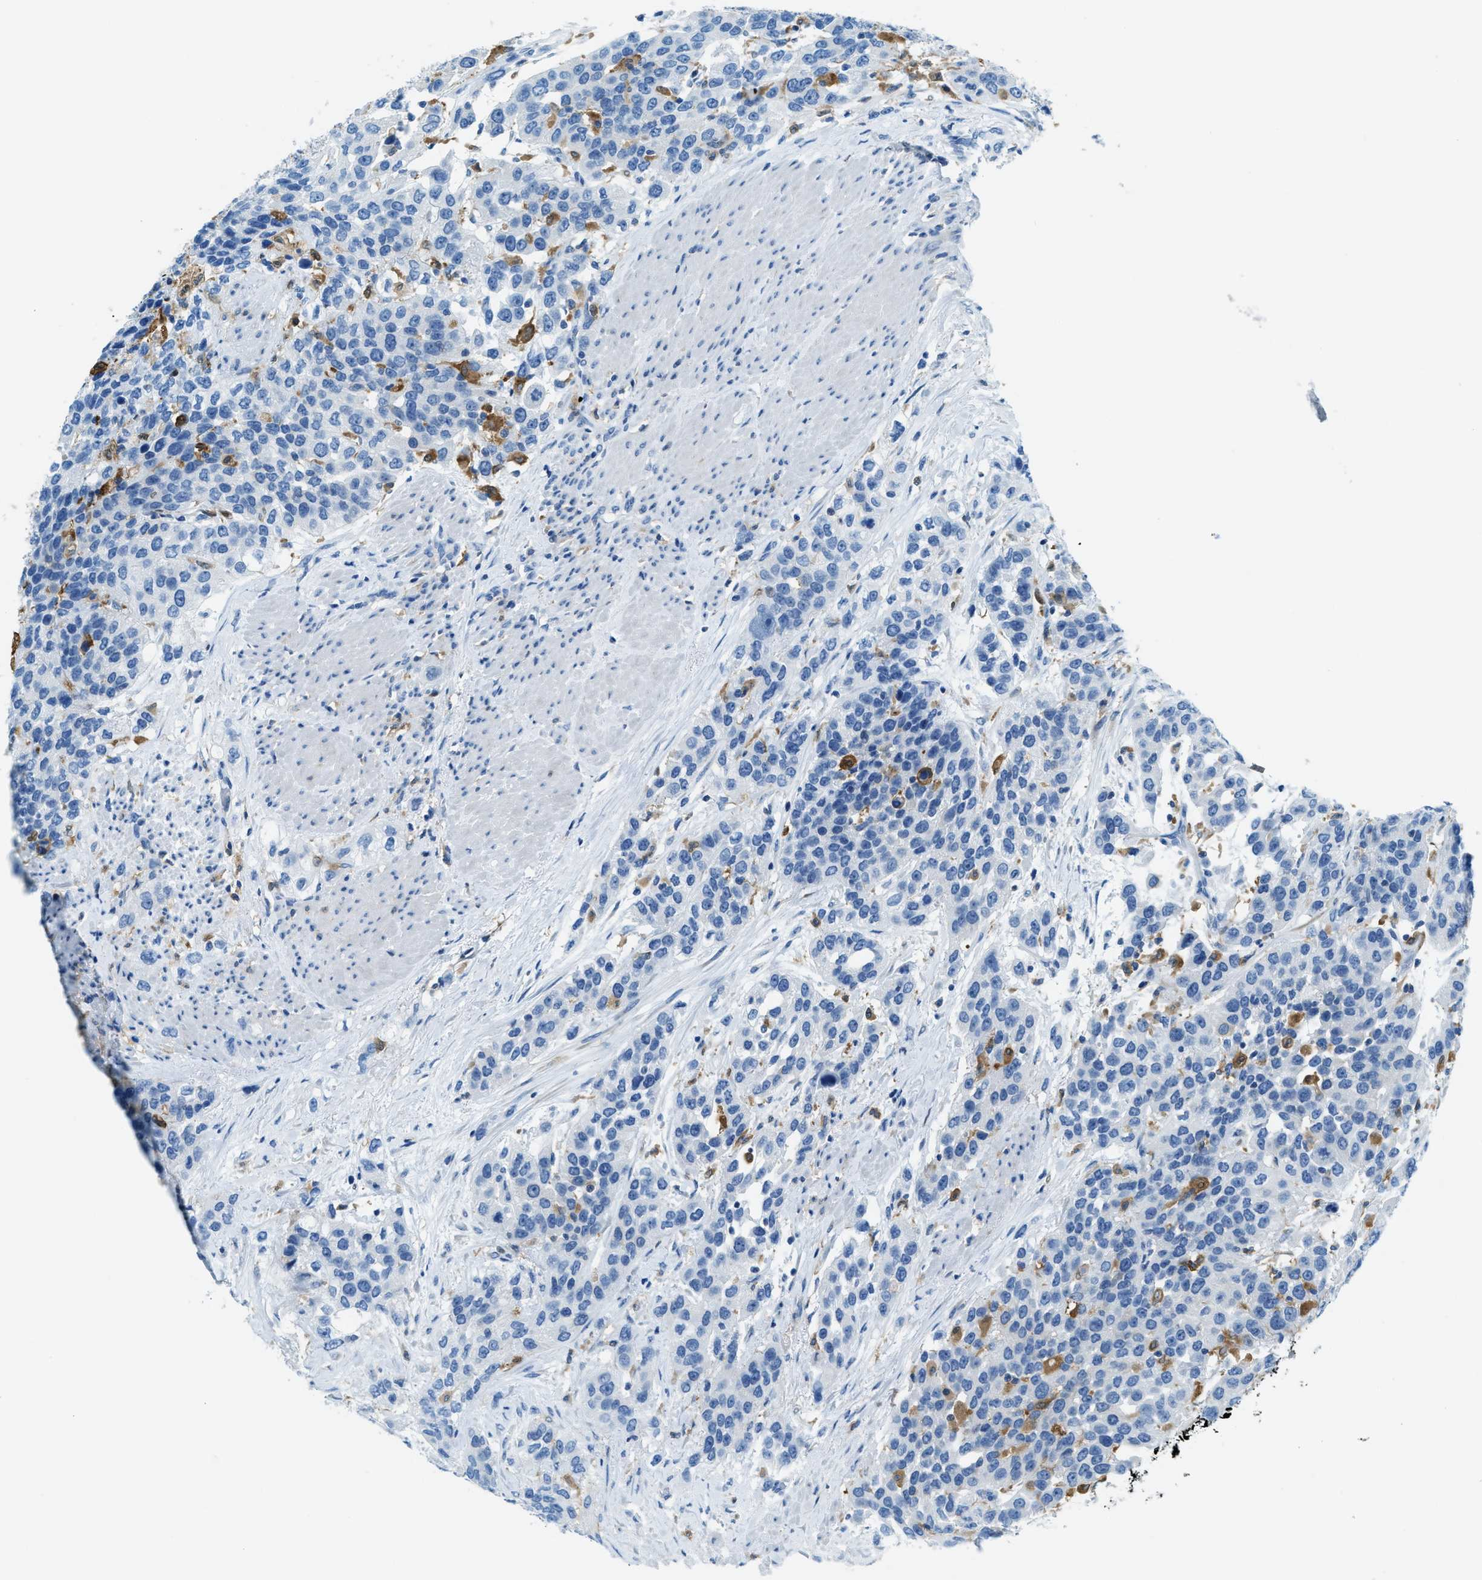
{"staining": {"intensity": "negative", "quantity": "none", "location": "none"}, "tissue": "urothelial cancer", "cell_type": "Tumor cells", "image_type": "cancer", "snomed": [{"axis": "morphology", "description": "Urothelial carcinoma, High grade"}, {"axis": "topography", "description": "Urinary bladder"}], "caption": "IHC micrograph of human urothelial carcinoma (high-grade) stained for a protein (brown), which exhibits no expression in tumor cells. (IHC, brightfield microscopy, high magnification).", "gene": "MATCAP2", "patient": {"sex": "female", "age": 80}}